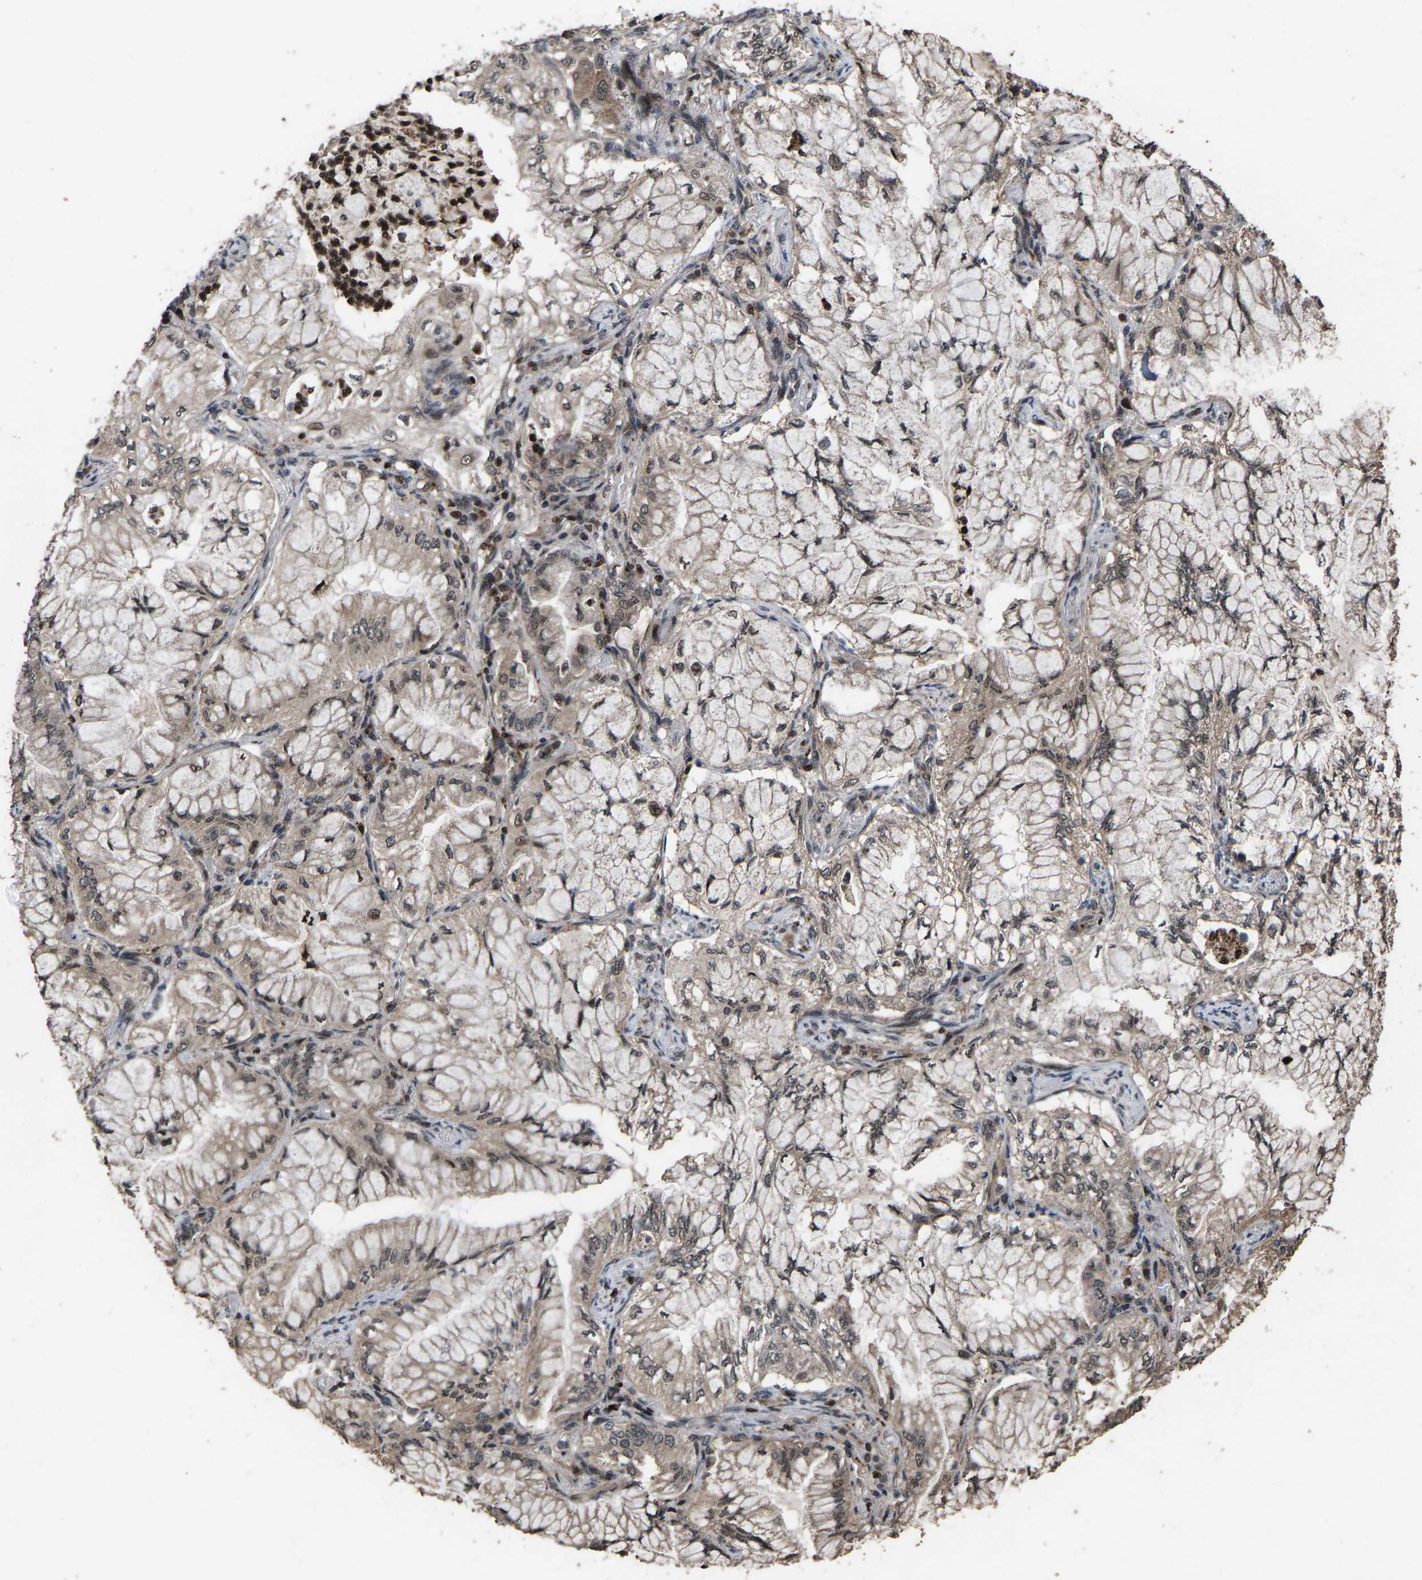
{"staining": {"intensity": "weak", "quantity": "25%-75%", "location": "cytoplasmic/membranous"}, "tissue": "lung cancer", "cell_type": "Tumor cells", "image_type": "cancer", "snomed": [{"axis": "morphology", "description": "Adenocarcinoma, NOS"}, {"axis": "topography", "description": "Lung"}], "caption": "This is a histology image of immunohistochemistry (IHC) staining of lung cancer (adenocarcinoma), which shows weak expression in the cytoplasmic/membranous of tumor cells.", "gene": "HAUS6", "patient": {"sex": "female", "age": 70}}